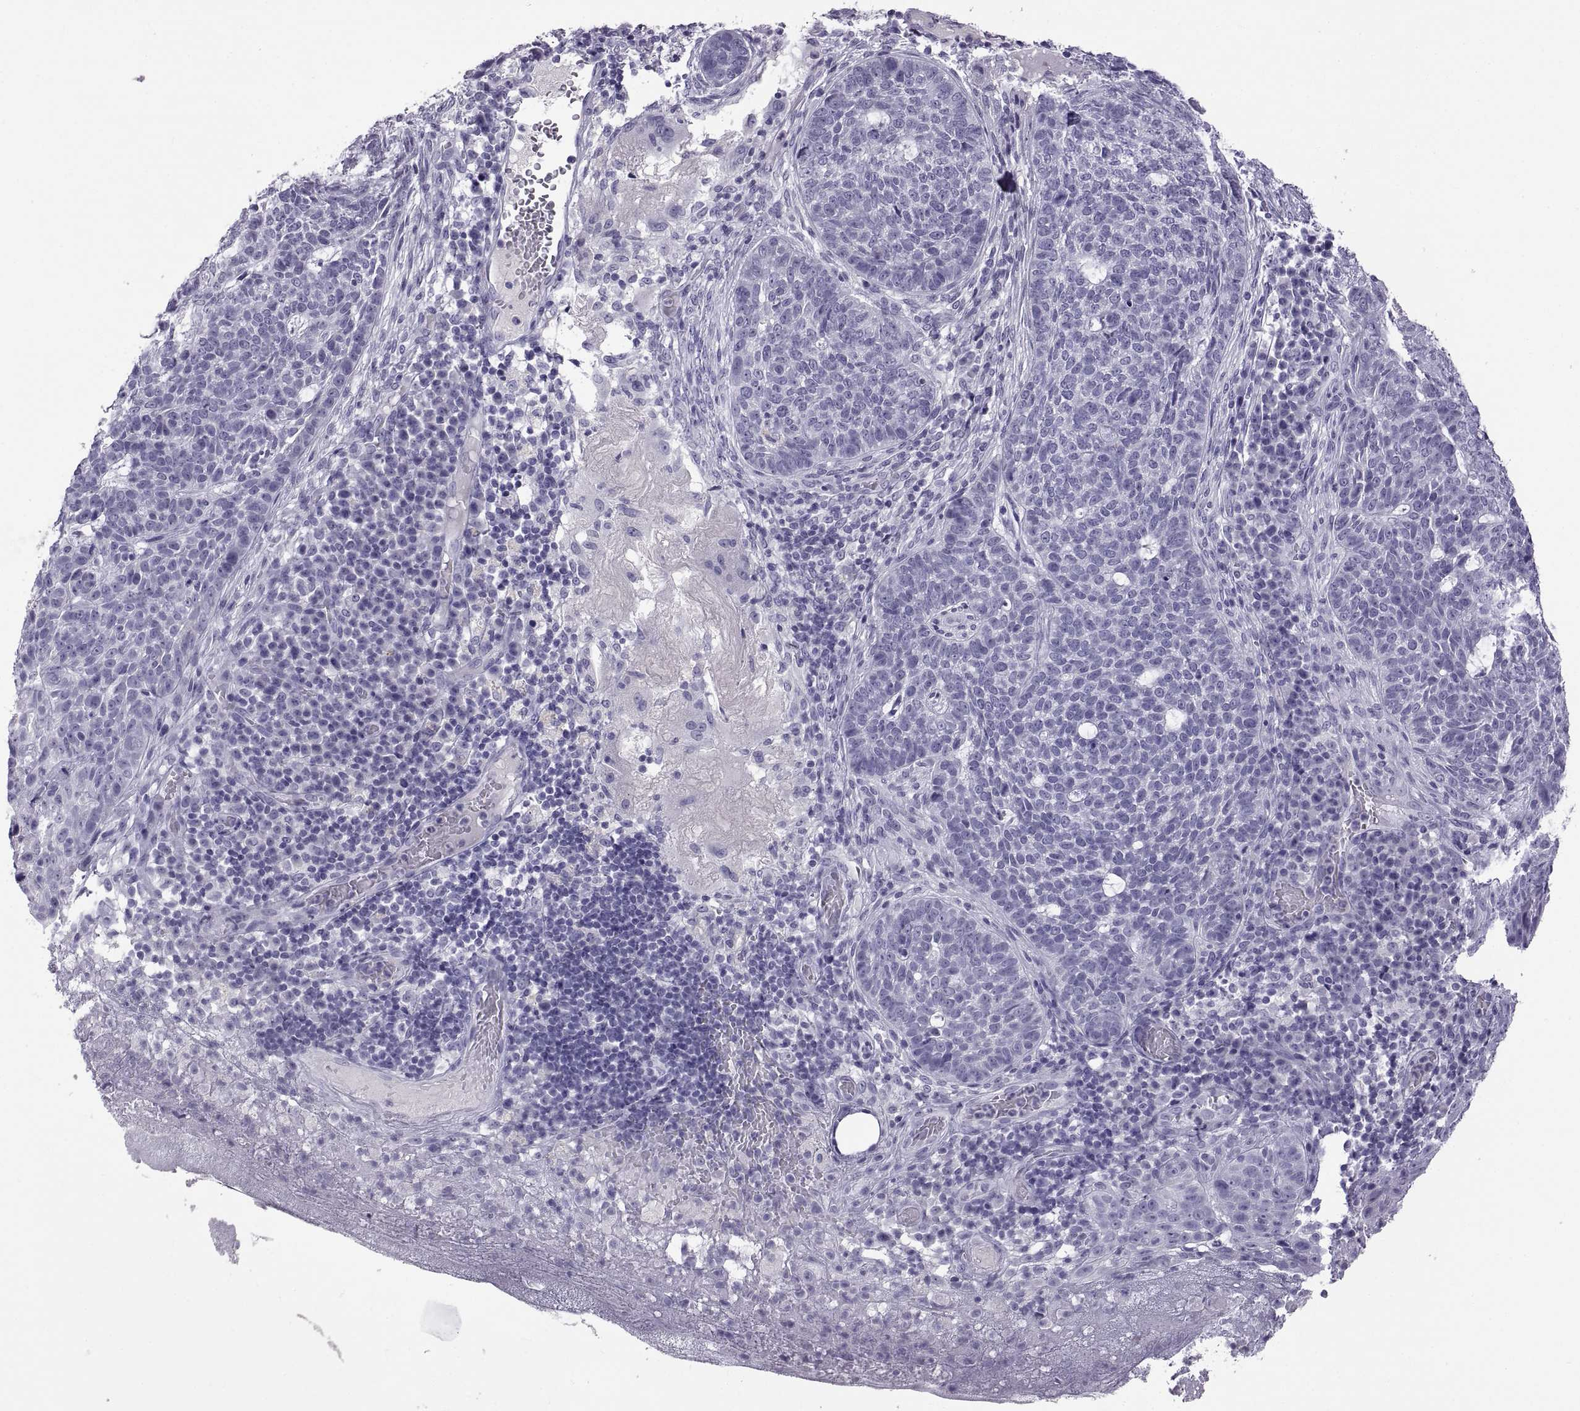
{"staining": {"intensity": "negative", "quantity": "none", "location": "none"}, "tissue": "skin cancer", "cell_type": "Tumor cells", "image_type": "cancer", "snomed": [{"axis": "morphology", "description": "Basal cell carcinoma"}, {"axis": "topography", "description": "Skin"}], "caption": "This is an IHC micrograph of skin cancer (basal cell carcinoma). There is no staining in tumor cells.", "gene": "RDM1", "patient": {"sex": "female", "age": 69}}